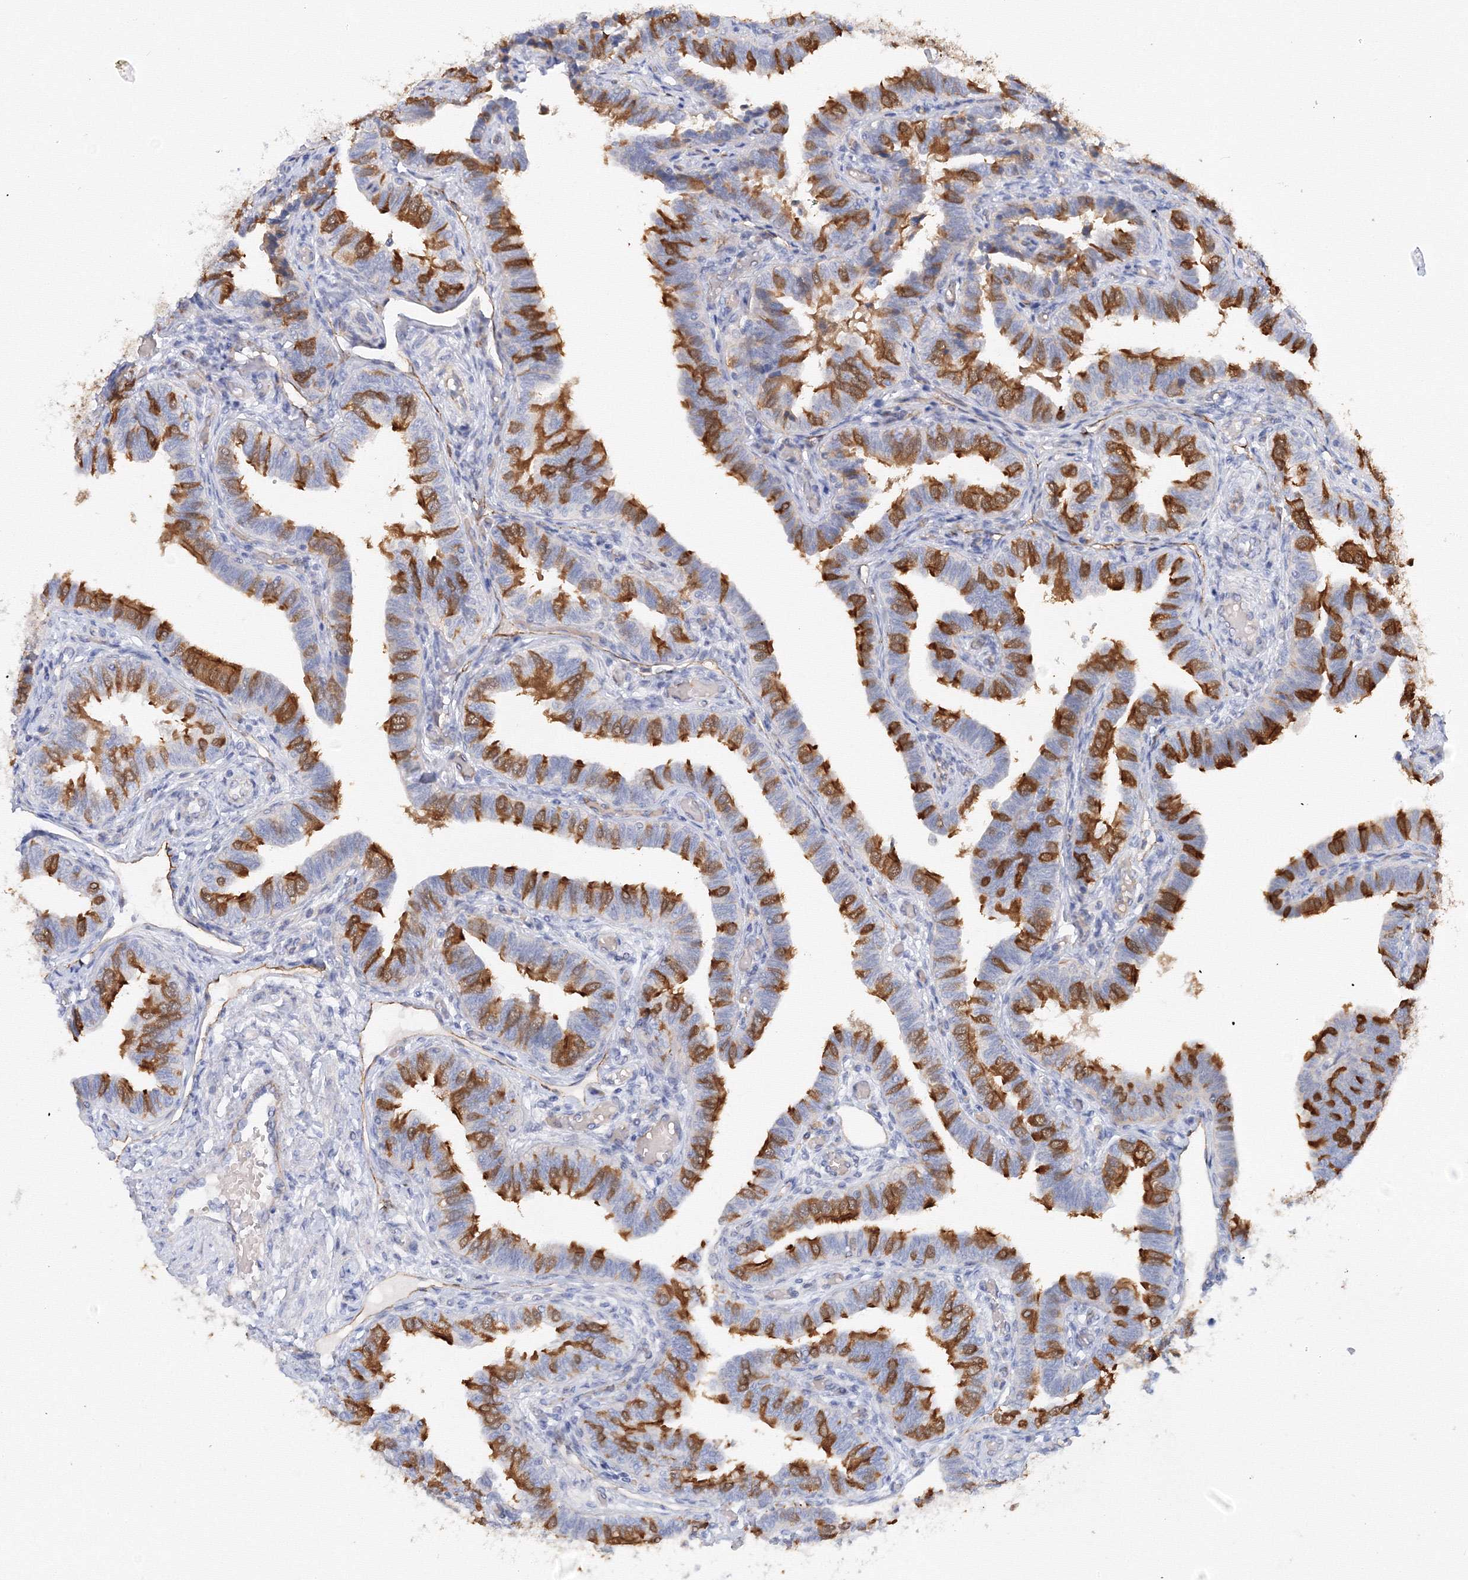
{"staining": {"intensity": "moderate", "quantity": "25%-75%", "location": "cytoplasmic/membranous"}, "tissue": "fallopian tube", "cell_type": "Glandular cells", "image_type": "normal", "snomed": [{"axis": "morphology", "description": "Normal tissue, NOS"}, {"axis": "topography", "description": "Fallopian tube"}], "caption": "DAB (3,3'-diaminobenzidine) immunohistochemical staining of benign fallopian tube reveals moderate cytoplasmic/membranous protein staining in about 25%-75% of glandular cells. Nuclei are stained in blue.", "gene": "TAMM41", "patient": {"sex": "female", "age": 39}}